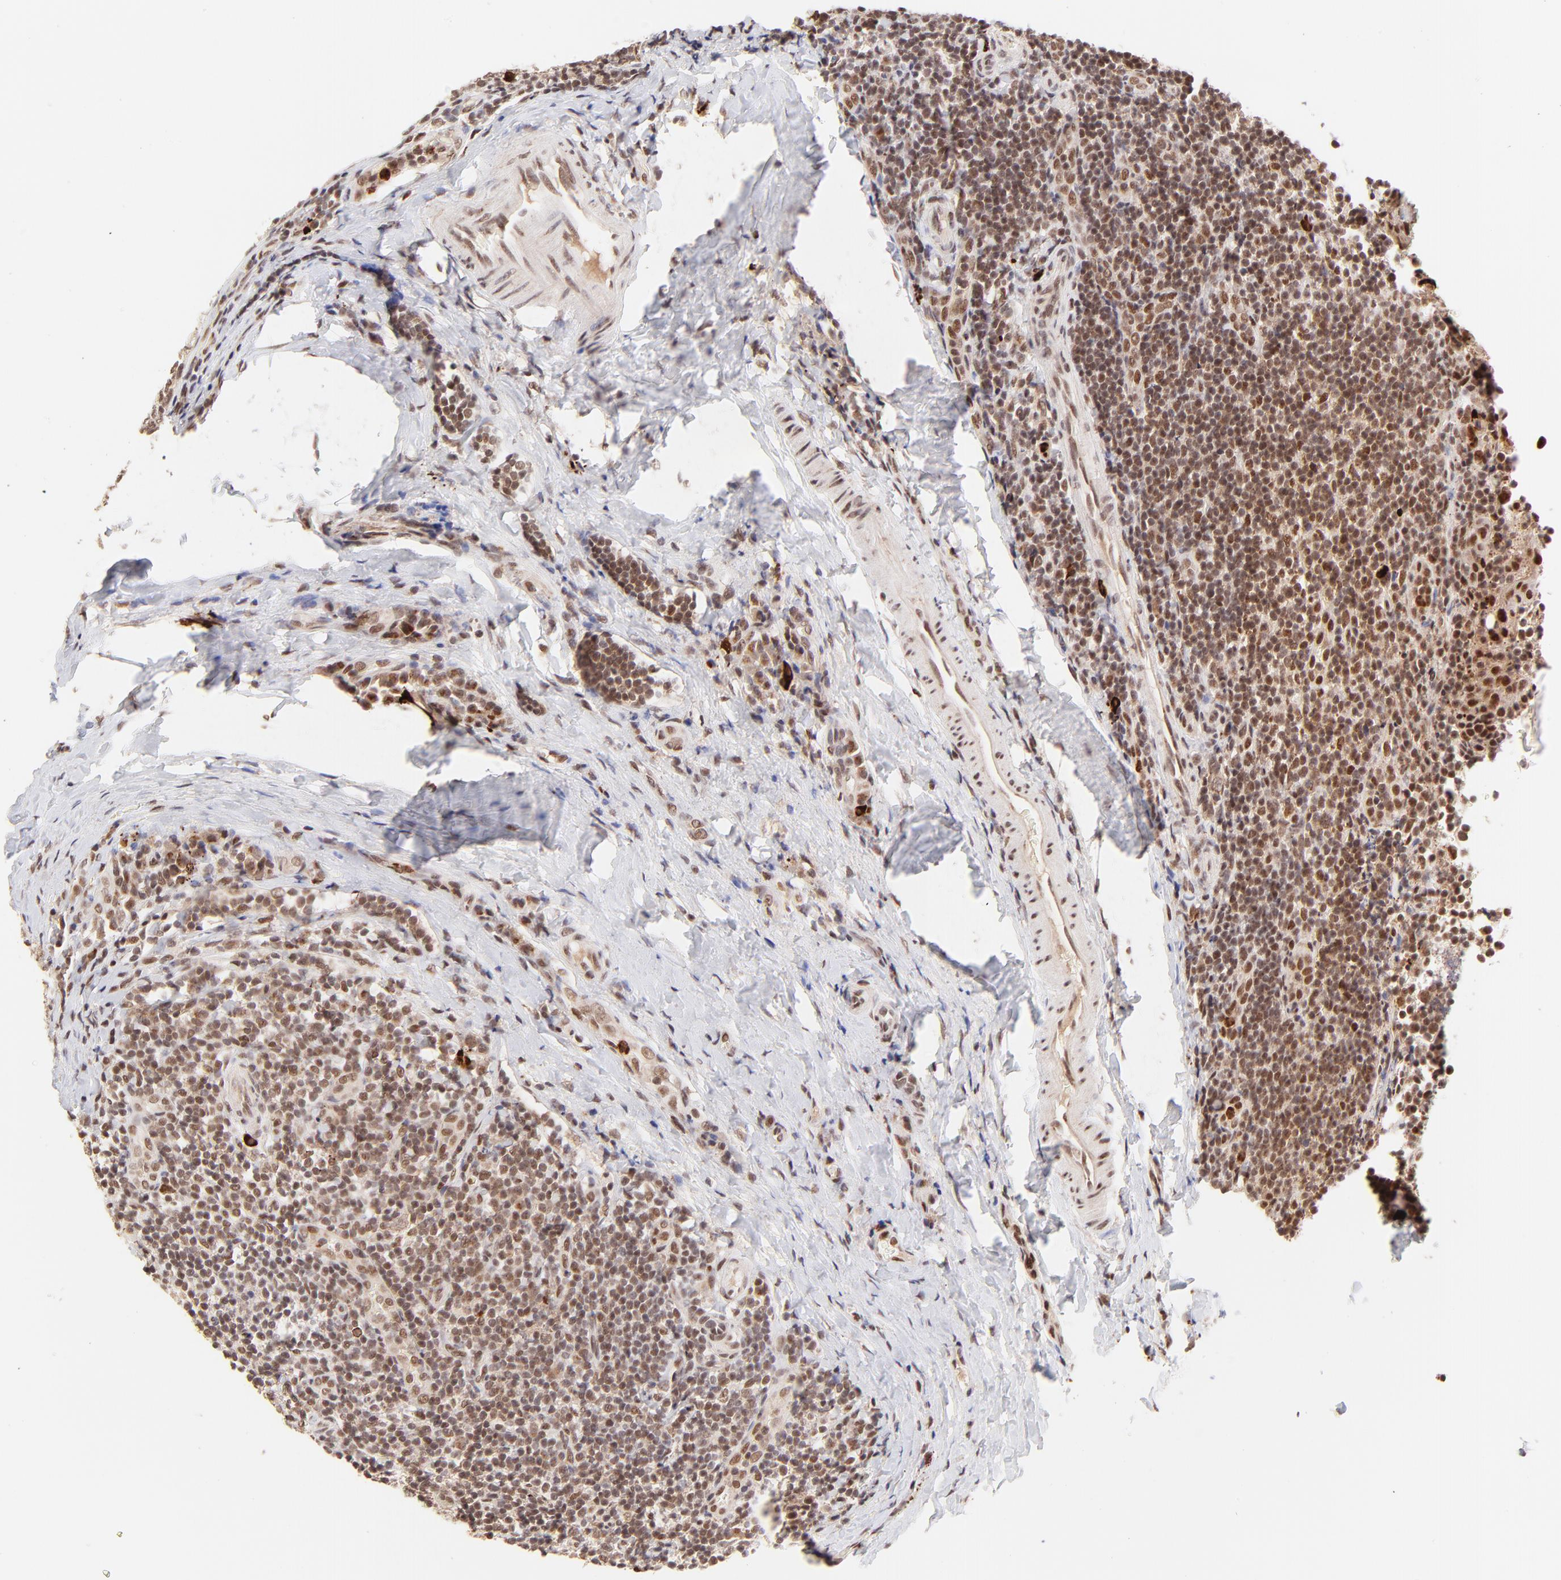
{"staining": {"intensity": "moderate", "quantity": ">75%", "location": "nuclear"}, "tissue": "tonsil", "cell_type": "Germinal center cells", "image_type": "normal", "snomed": [{"axis": "morphology", "description": "Normal tissue, NOS"}, {"axis": "topography", "description": "Tonsil"}], "caption": "Immunohistochemistry (IHC) staining of benign tonsil, which demonstrates medium levels of moderate nuclear staining in approximately >75% of germinal center cells indicating moderate nuclear protein positivity. The staining was performed using DAB (brown) for protein detection and nuclei were counterstained in hematoxylin (blue).", "gene": "MED12", "patient": {"sex": "male", "age": 31}}